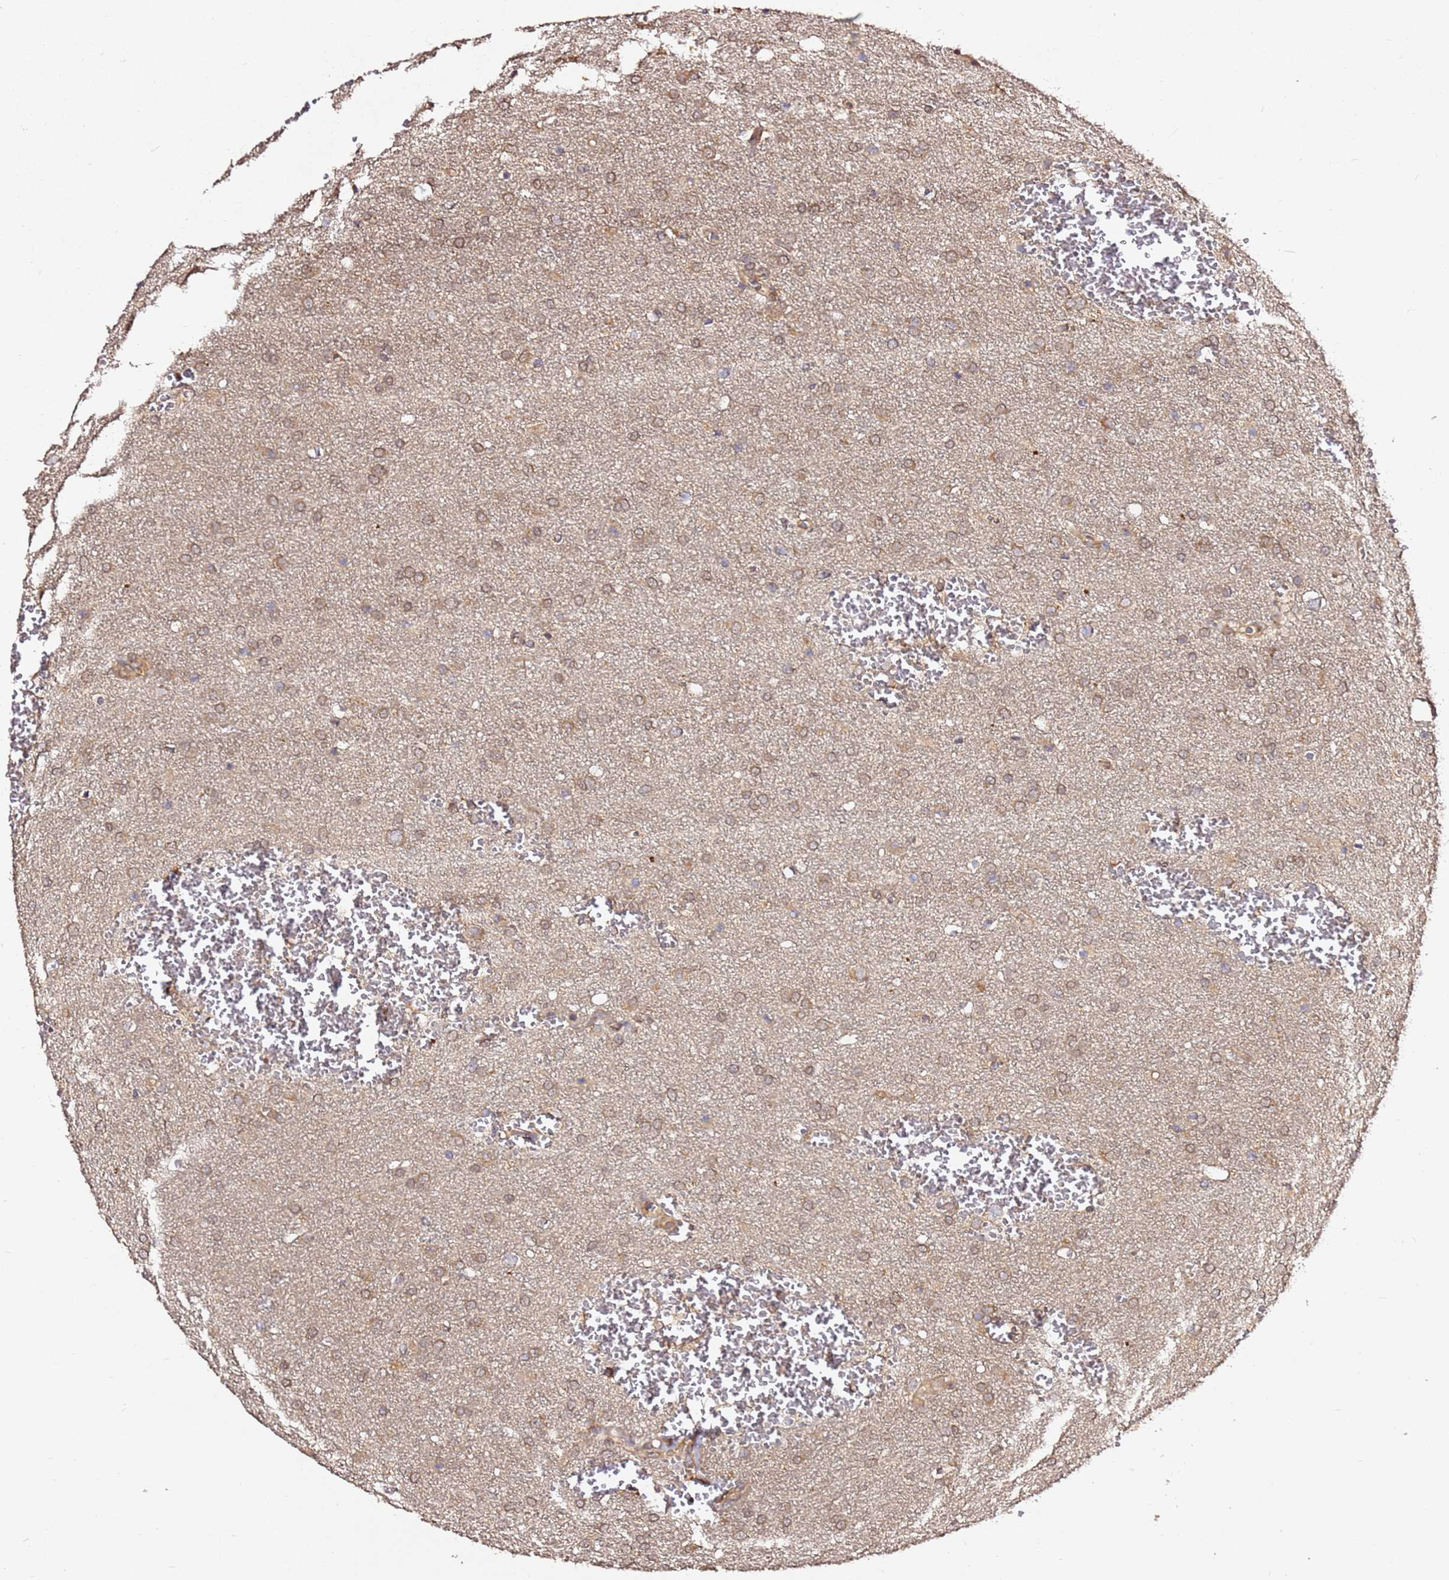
{"staining": {"intensity": "moderate", "quantity": ">75%", "location": "cytoplasmic/membranous"}, "tissue": "glioma", "cell_type": "Tumor cells", "image_type": "cancer", "snomed": [{"axis": "morphology", "description": "Glioma, malignant, Low grade"}, {"axis": "topography", "description": "Brain"}], "caption": "Malignant glioma (low-grade) tissue shows moderate cytoplasmic/membranous expression in approximately >75% of tumor cells, visualized by immunohistochemistry. Using DAB (brown) and hematoxylin (blue) stains, captured at high magnification using brightfield microscopy.", "gene": "ALG11", "patient": {"sex": "female", "age": 32}}